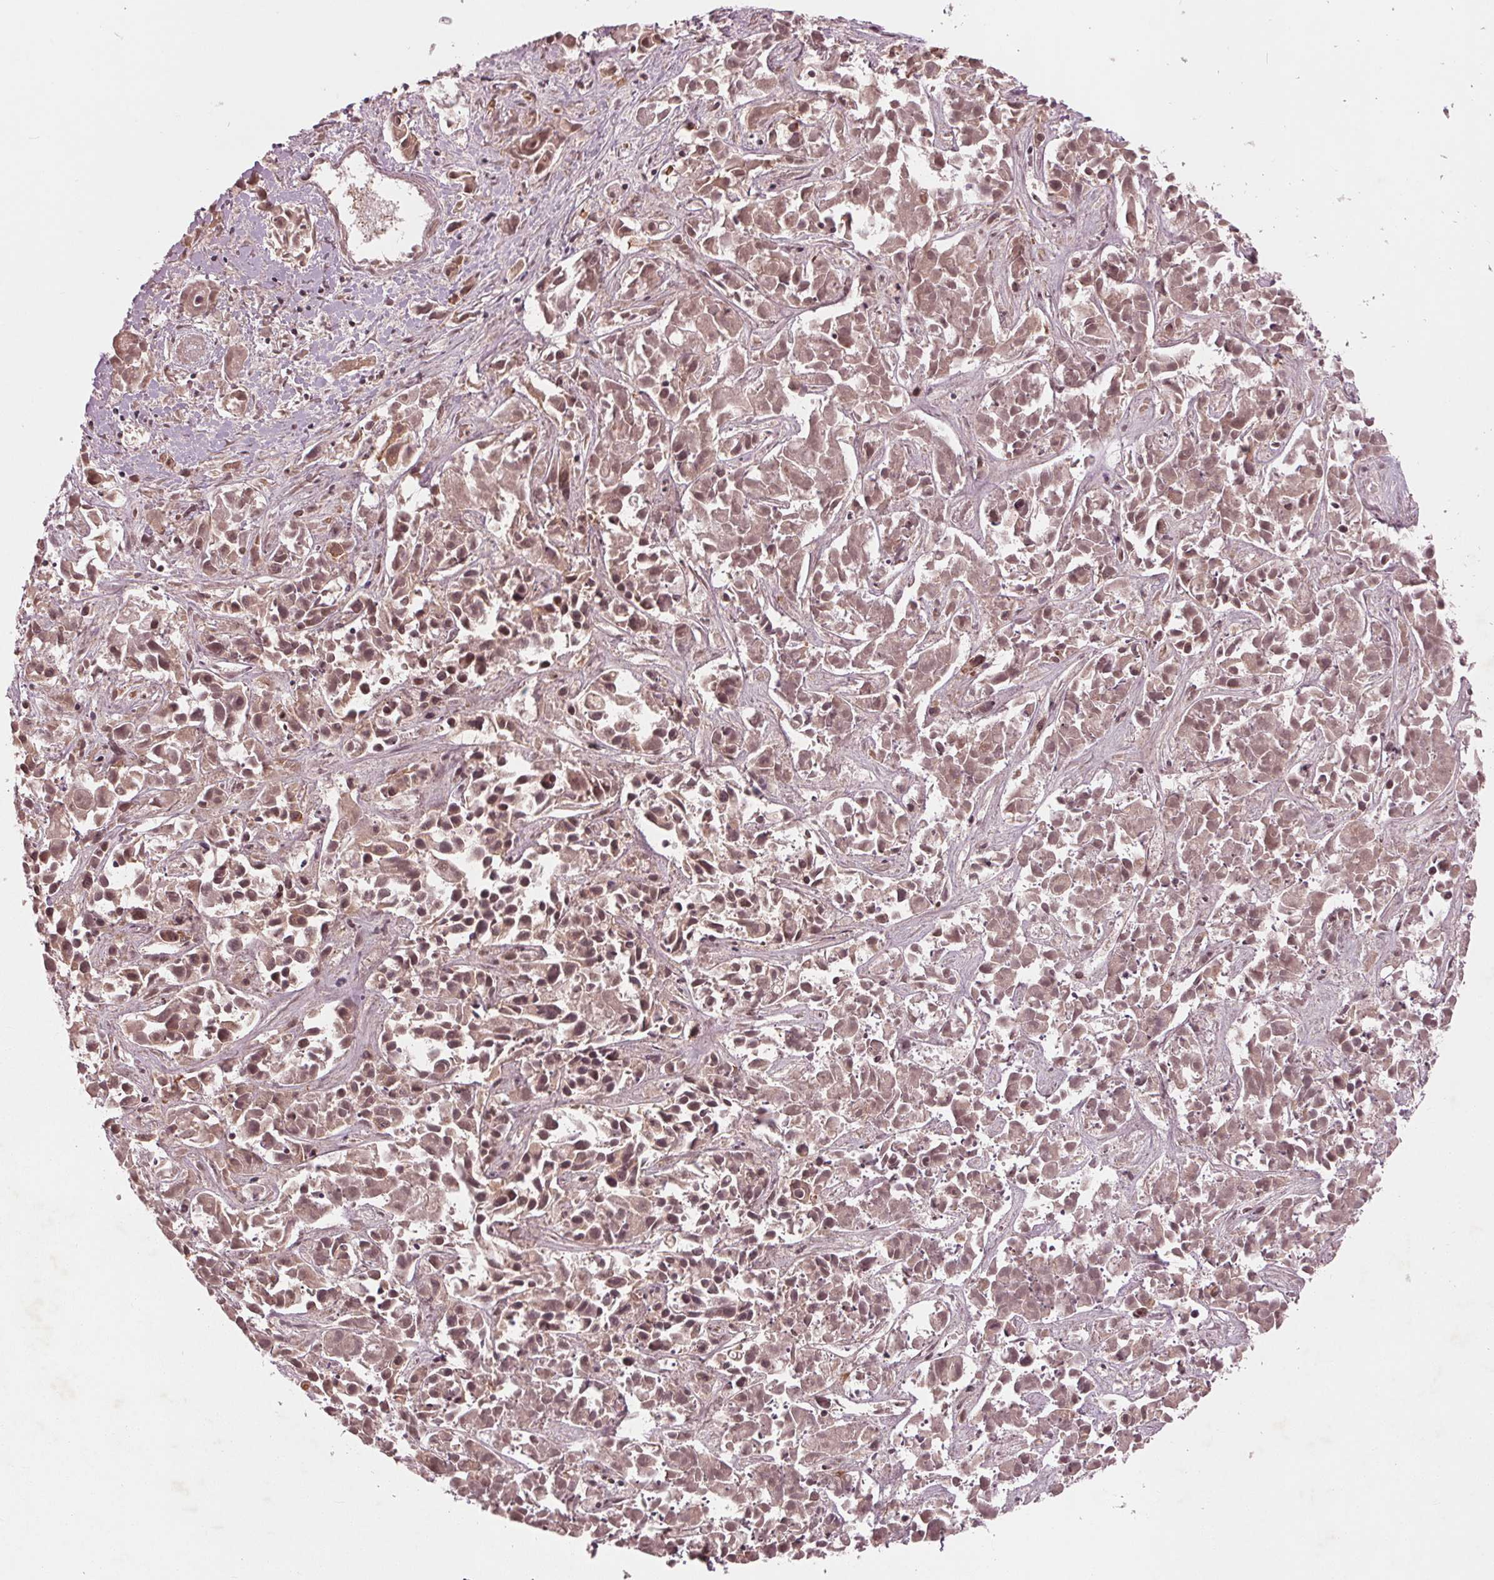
{"staining": {"intensity": "weak", "quantity": ">75%", "location": "cytoplasmic/membranous,nuclear"}, "tissue": "liver cancer", "cell_type": "Tumor cells", "image_type": "cancer", "snomed": [{"axis": "morphology", "description": "Cholangiocarcinoma"}, {"axis": "topography", "description": "Liver"}], "caption": "This photomicrograph exhibits cholangiocarcinoma (liver) stained with immunohistochemistry (IHC) to label a protein in brown. The cytoplasmic/membranous and nuclear of tumor cells show weak positivity for the protein. Nuclei are counter-stained blue.", "gene": "BTBD1", "patient": {"sex": "female", "age": 81}}